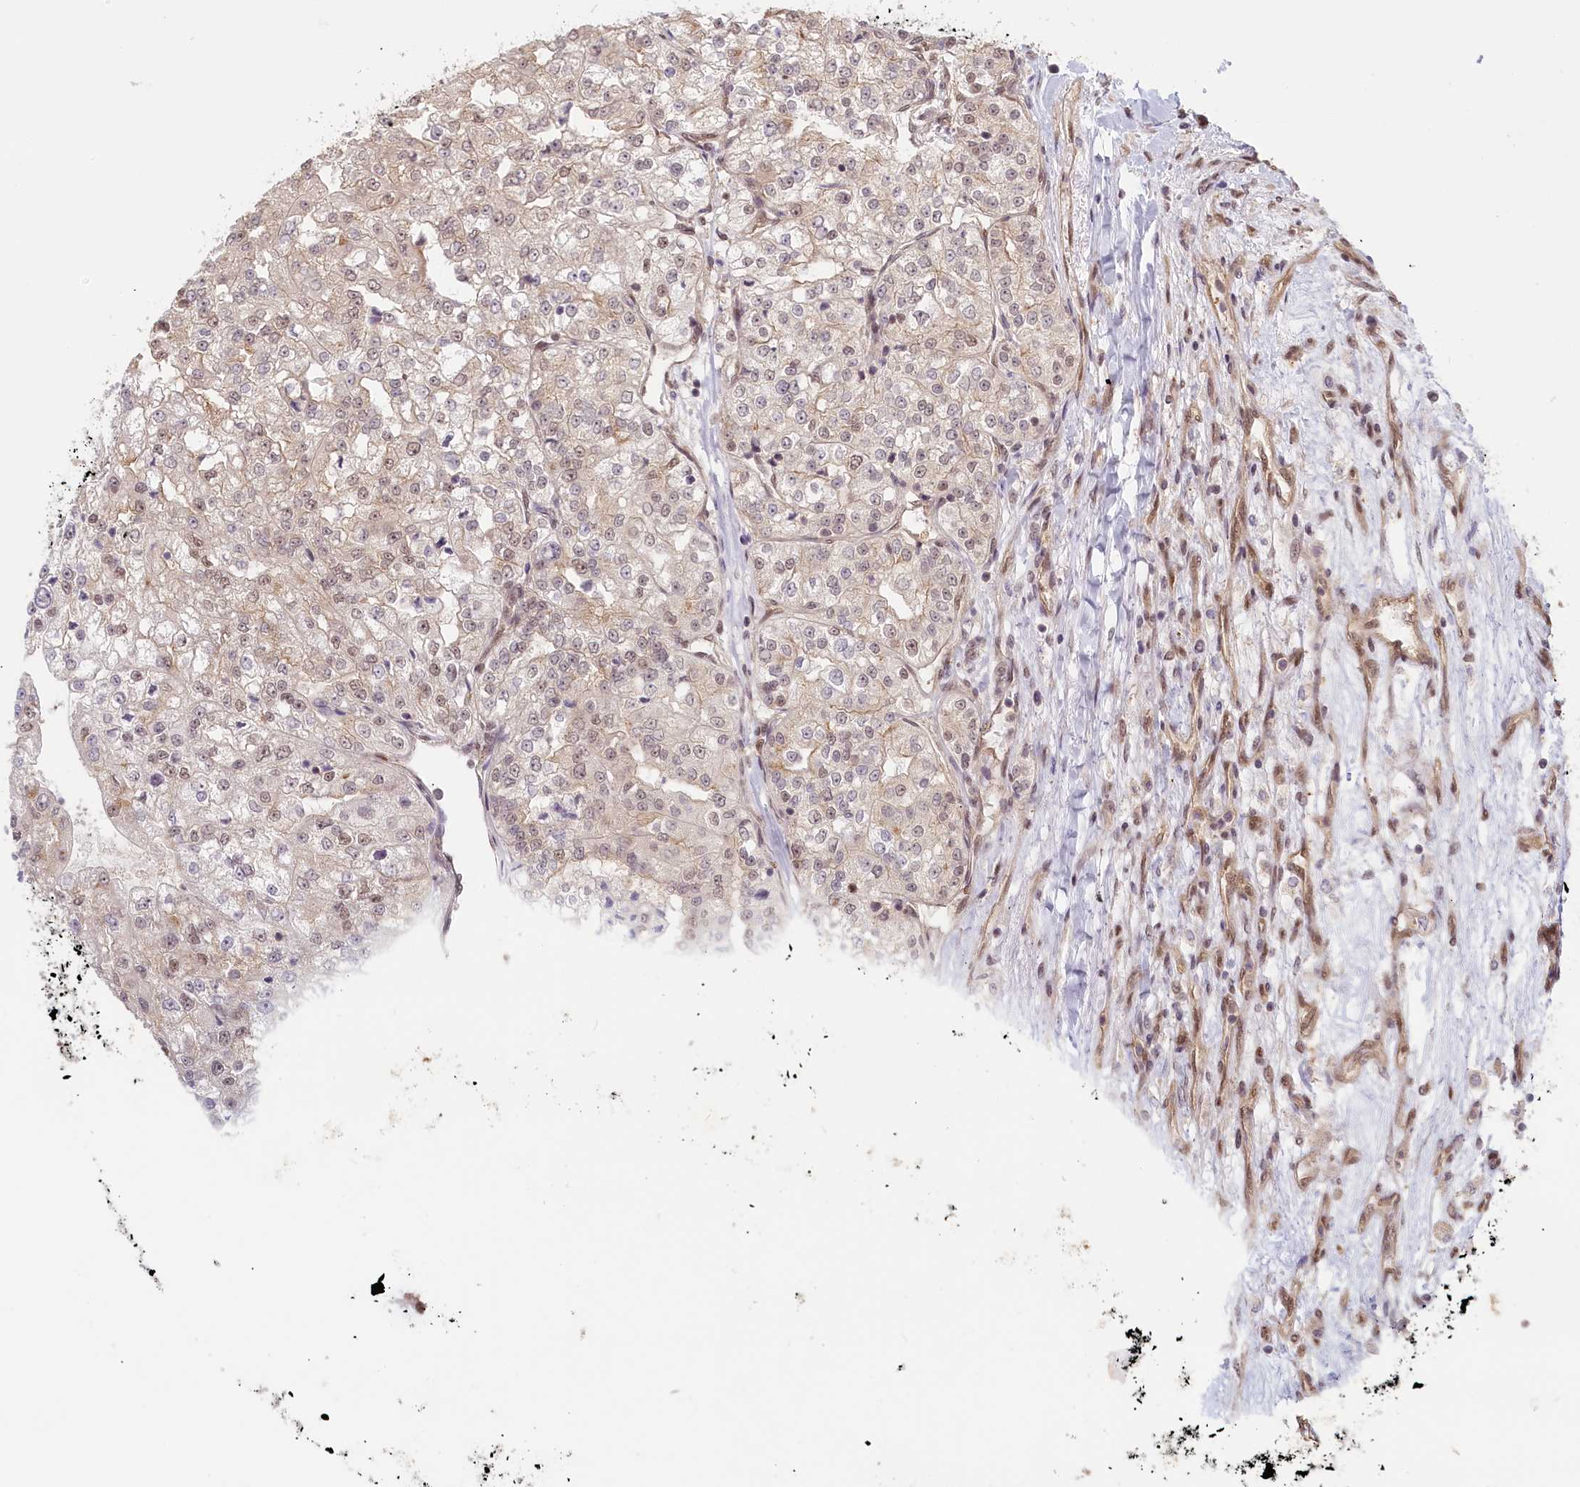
{"staining": {"intensity": "weak", "quantity": "25%-75%", "location": "cytoplasmic/membranous,nuclear"}, "tissue": "renal cancer", "cell_type": "Tumor cells", "image_type": "cancer", "snomed": [{"axis": "morphology", "description": "Adenocarcinoma, NOS"}, {"axis": "topography", "description": "Kidney"}], "caption": "Protein staining by immunohistochemistry shows weak cytoplasmic/membranous and nuclear positivity in approximately 25%-75% of tumor cells in adenocarcinoma (renal).", "gene": "C19orf44", "patient": {"sex": "female", "age": 63}}